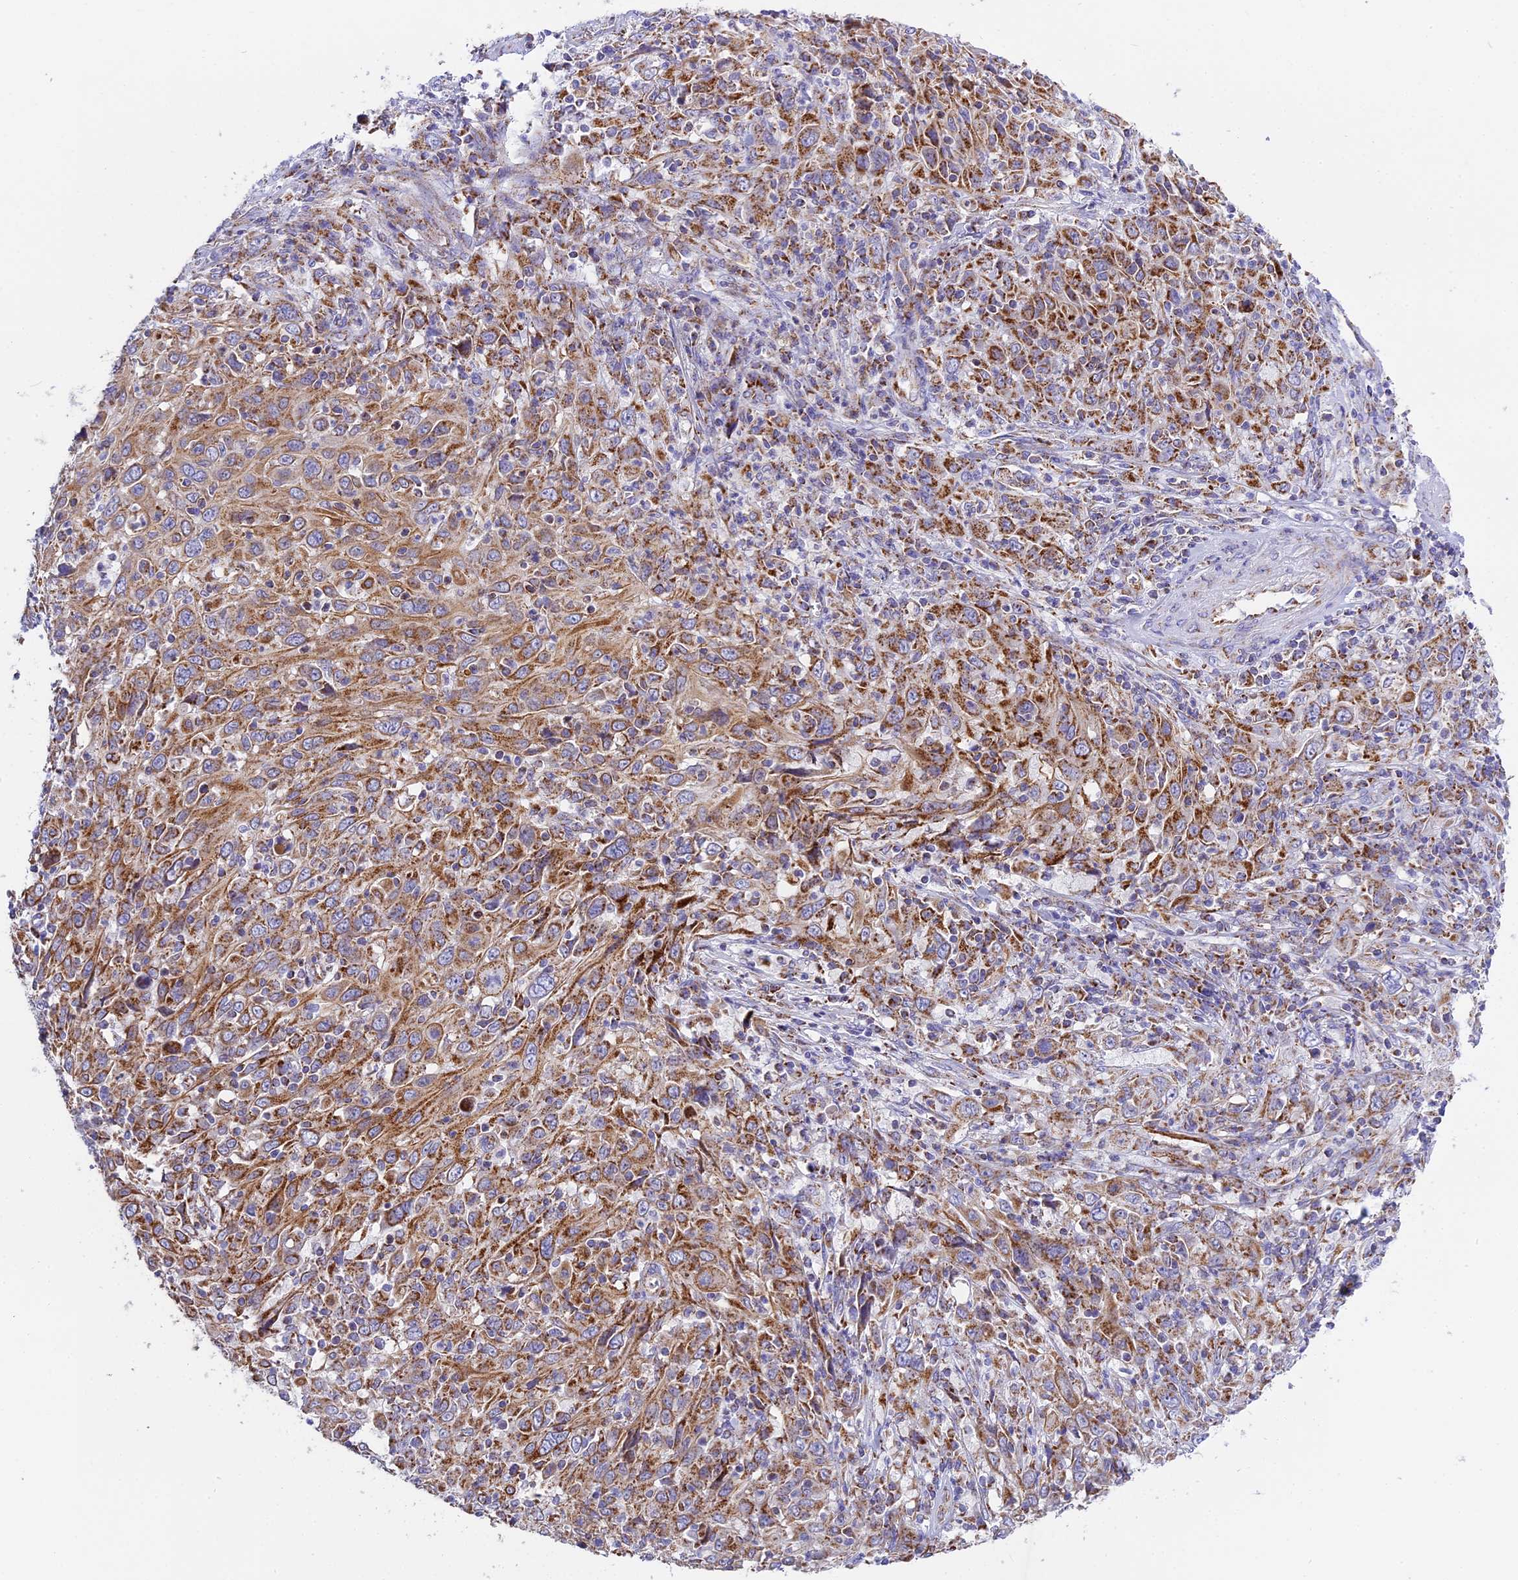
{"staining": {"intensity": "moderate", "quantity": ">75%", "location": "cytoplasmic/membranous"}, "tissue": "cervical cancer", "cell_type": "Tumor cells", "image_type": "cancer", "snomed": [{"axis": "morphology", "description": "Squamous cell carcinoma, NOS"}, {"axis": "topography", "description": "Cervix"}], "caption": "A brown stain shows moderate cytoplasmic/membranous positivity of a protein in squamous cell carcinoma (cervical) tumor cells.", "gene": "MRPS34", "patient": {"sex": "female", "age": 46}}